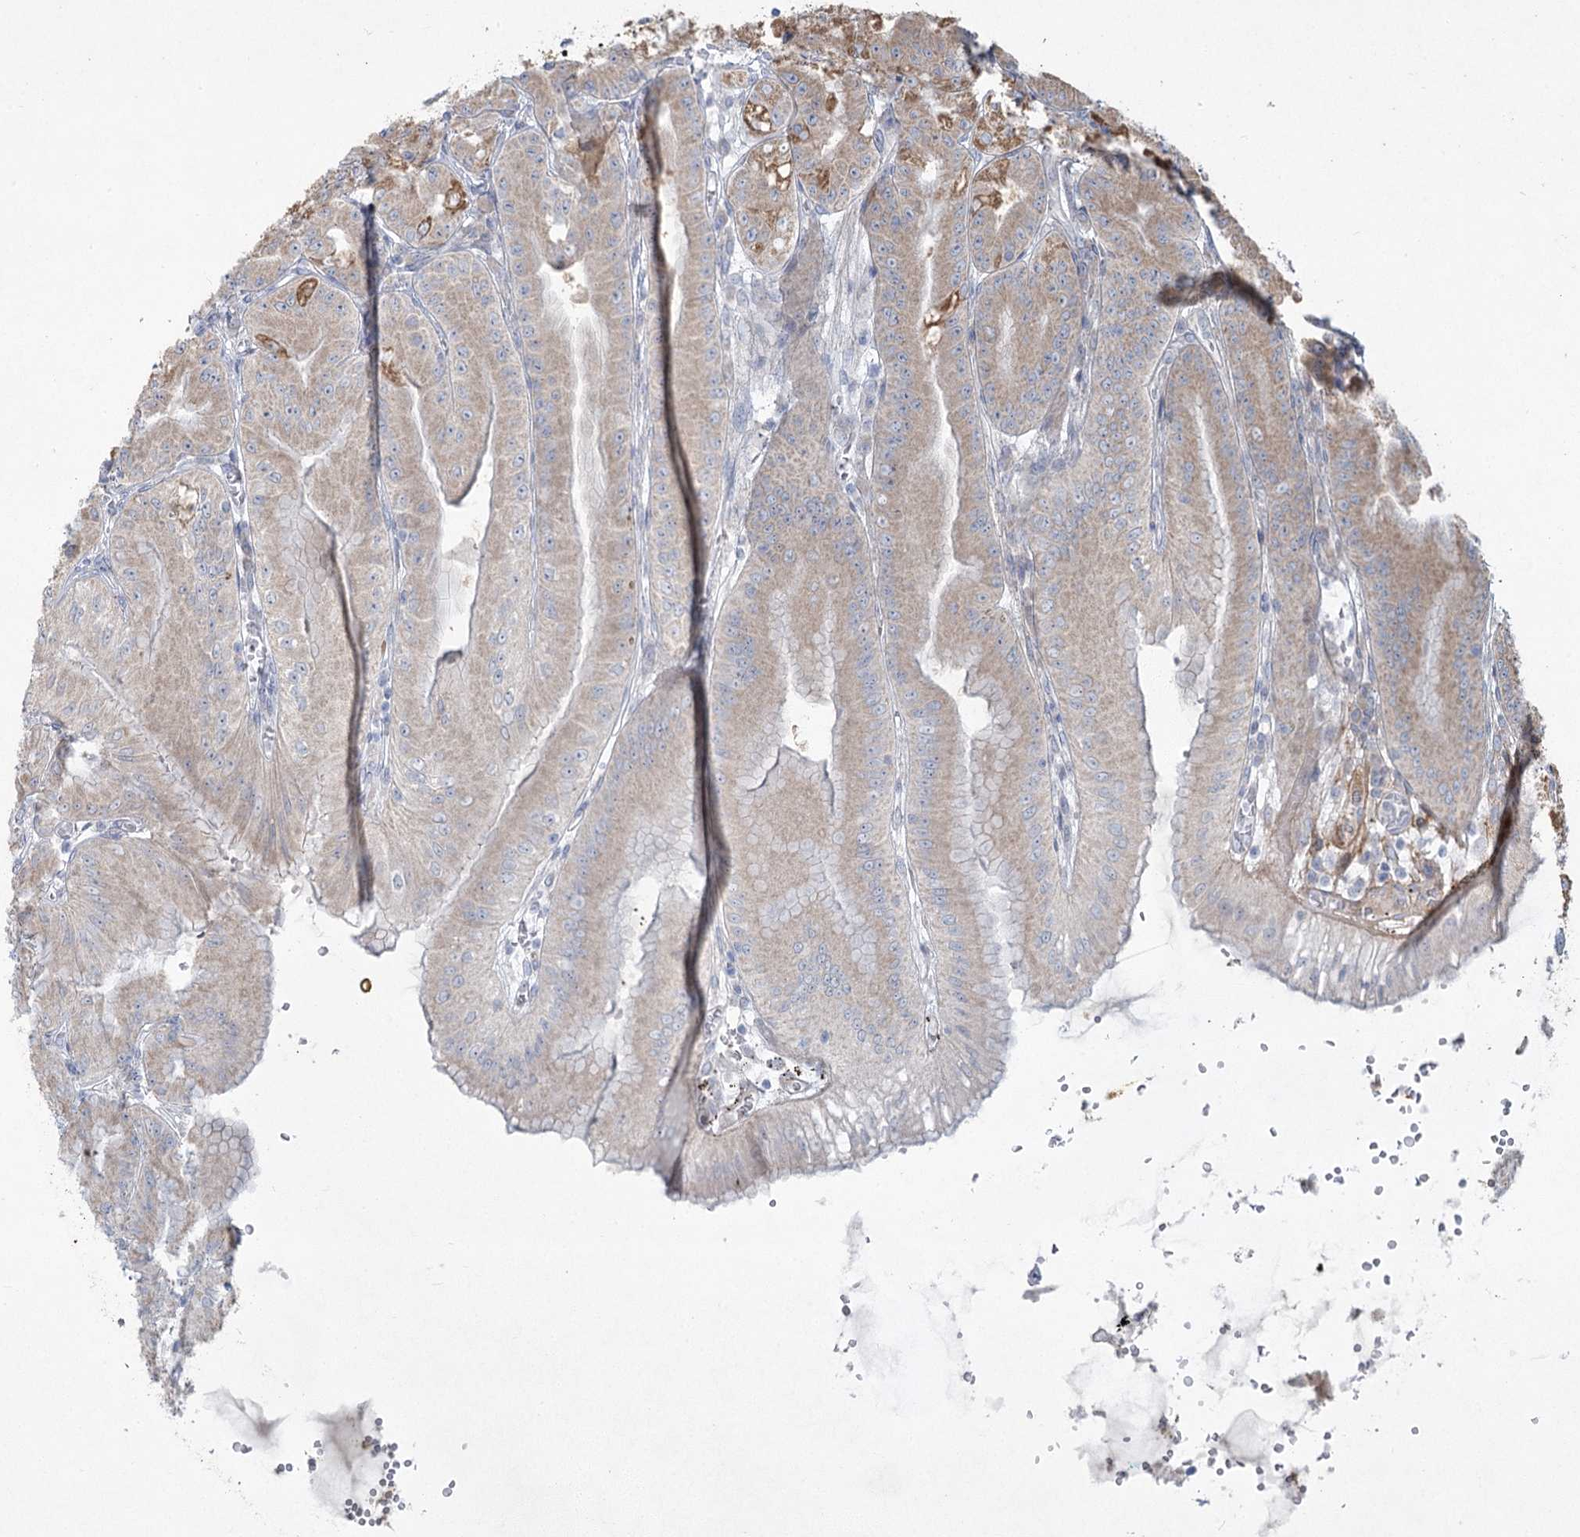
{"staining": {"intensity": "moderate", "quantity": "25%-75%", "location": "cytoplasmic/membranous"}, "tissue": "stomach", "cell_type": "Glandular cells", "image_type": "normal", "snomed": [{"axis": "morphology", "description": "Normal tissue, NOS"}, {"axis": "topography", "description": "Stomach, upper"}, {"axis": "topography", "description": "Stomach, lower"}], "caption": "IHC (DAB) staining of benign stomach shows moderate cytoplasmic/membranous protein positivity in approximately 25%-75% of glandular cells. The staining was performed using DAB, with brown indicating positive protein expression. Nuclei are stained blue with hematoxylin.", "gene": "PLA2G12A", "patient": {"sex": "male", "age": 71}}